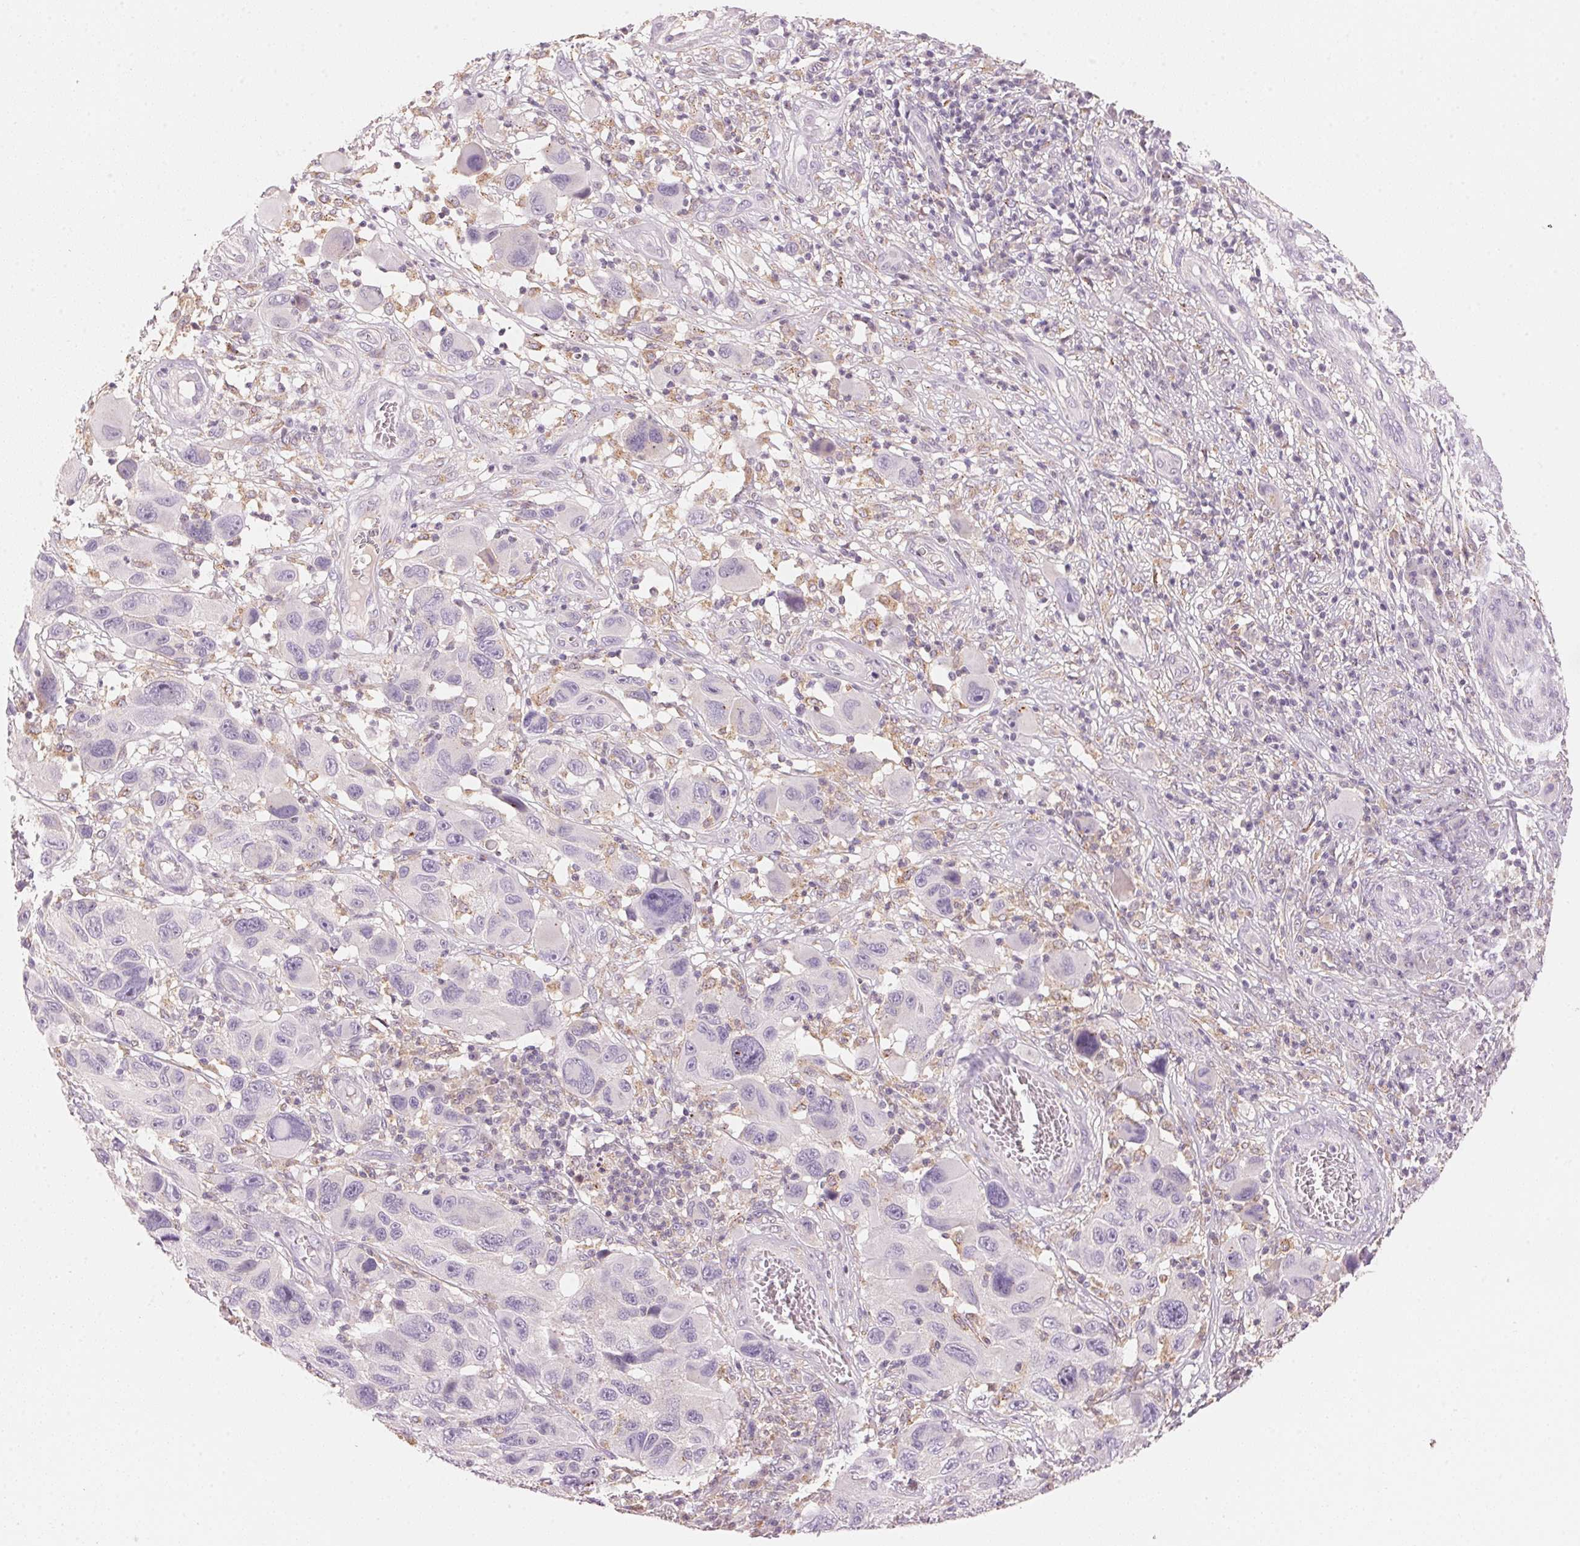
{"staining": {"intensity": "negative", "quantity": "none", "location": "none"}, "tissue": "melanoma", "cell_type": "Tumor cells", "image_type": "cancer", "snomed": [{"axis": "morphology", "description": "Malignant melanoma, NOS"}, {"axis": "topography", "description": "Skin"}], "caption": "Image shows no significant protein staining in tumor cells of melanoma. (DAB (3,3'-diaminobenzidine) immunohistochemistry (IHC) visualized using brightfield microscopy, high magnification).", "gene": "HOXB13", "patient": {"sex": "male", "age": 53}}